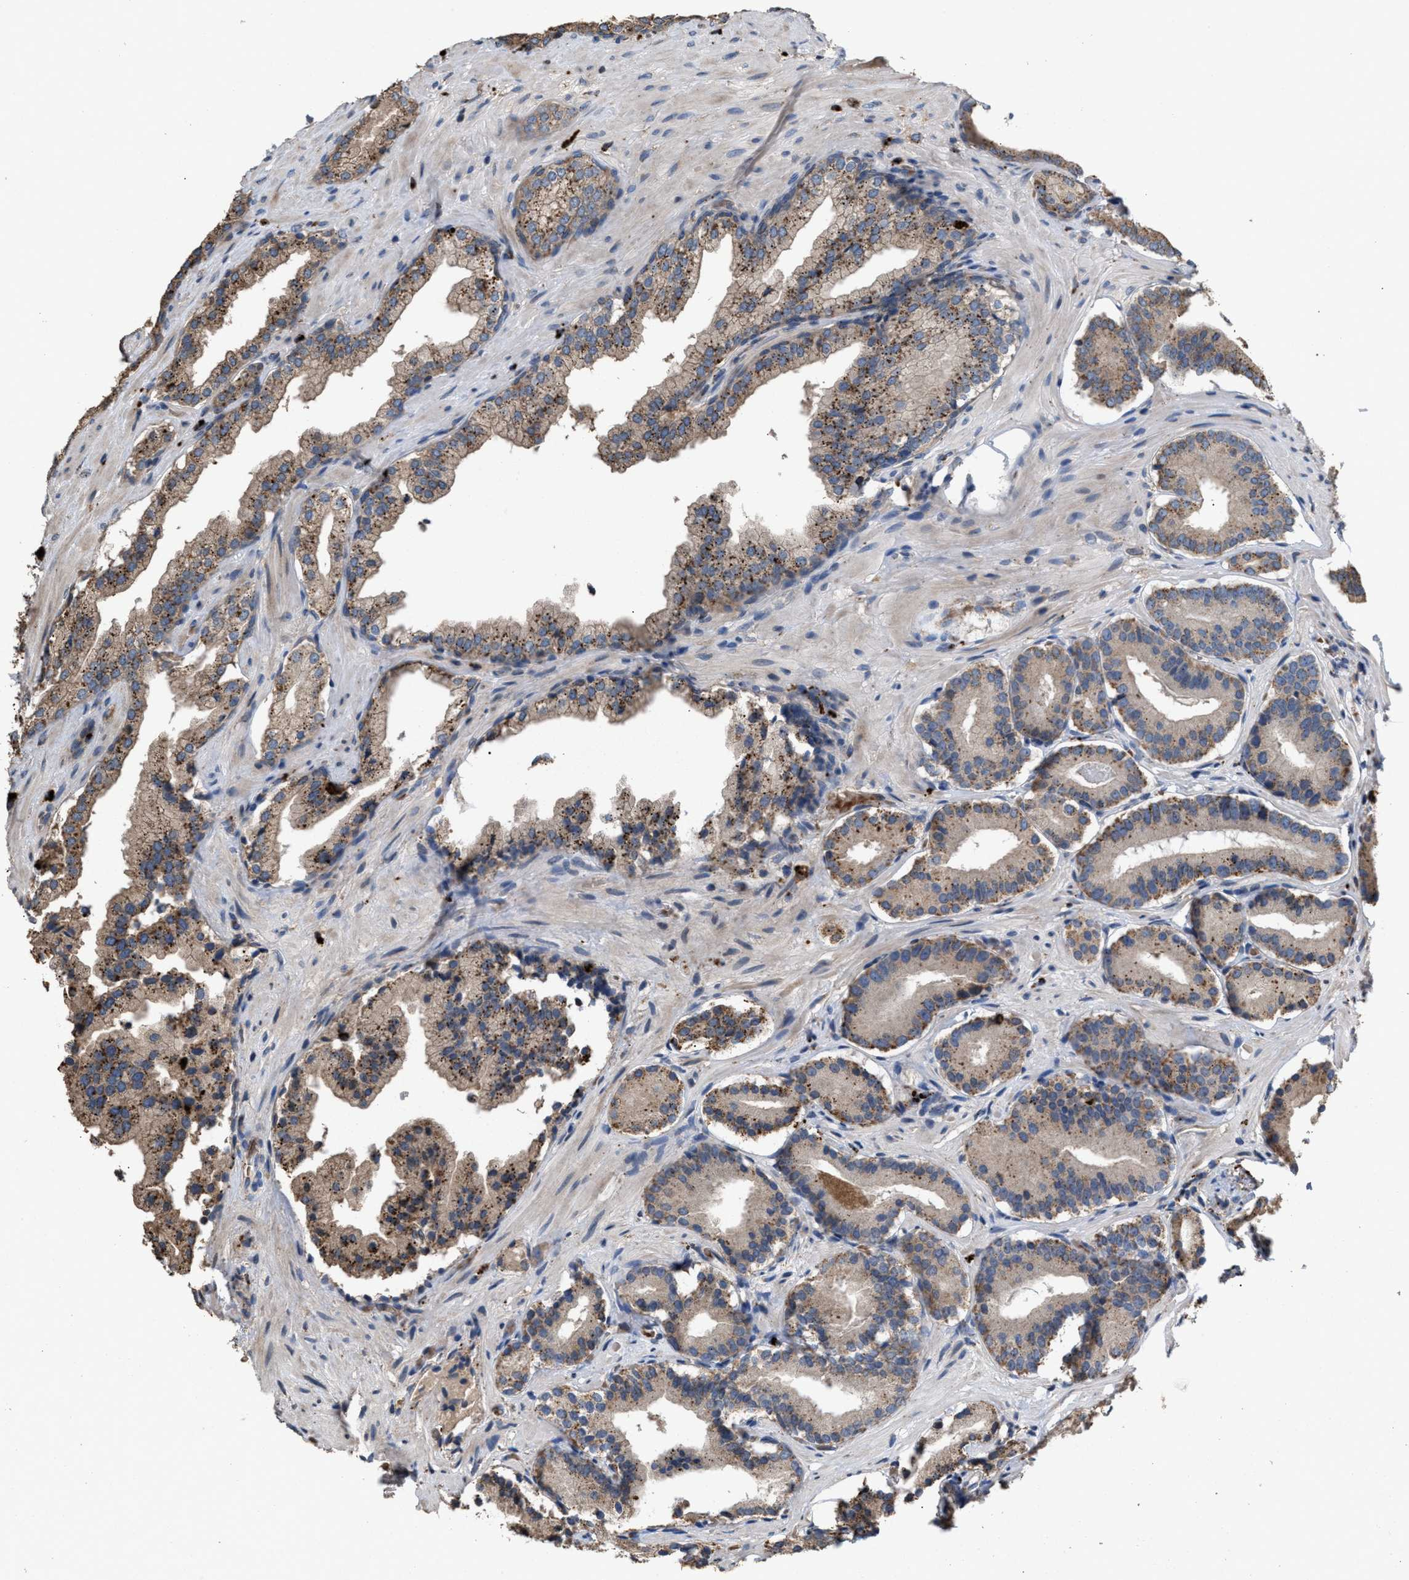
{"staining": {"intensity": "weak", "quantity": ">75%", "location": "cytoplasmic/membranous"}, "tissue": "prostate cancer", "cell_type": "Tumor cells", "image_type": "cancer", "snomed": [{"axis": "morphology", "description": "Adenocarcinoma, Low grade"}, {"axis": "topography", "description": "Prostate"}], "caption": "Immunohistochemistry photomicrograph of adenocarcinoma (low-grade) (prostate) stained for a protein (brown), which demonstrates low levels of weak cytoplasmic/membranous positivity in approximately >75% of tumor cells.", "gene": "ELMO3", "patient": {"sex": "male", "age": 51}}